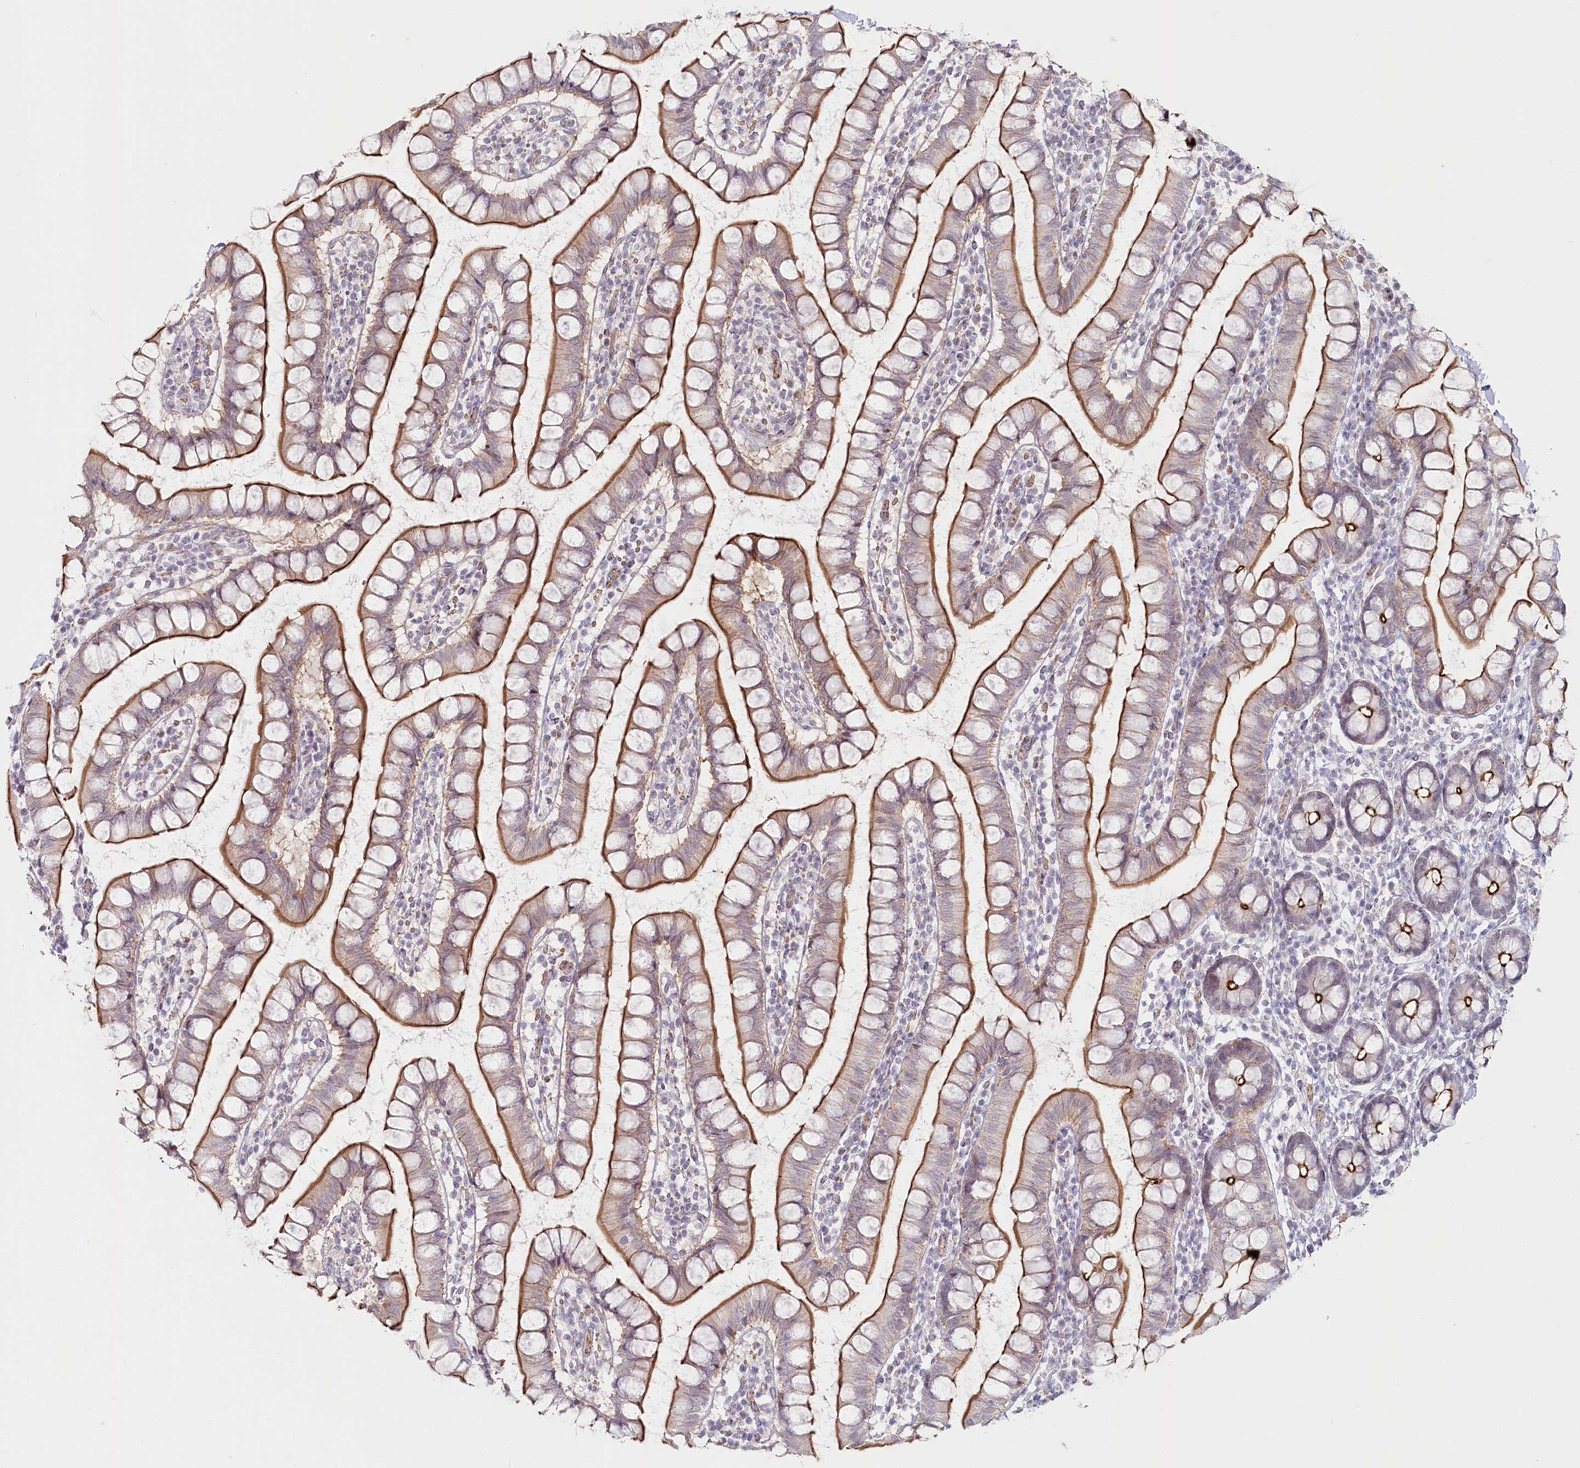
{"staining": {"intensity": "strong", "quantity": "25%-75%", "location": "cytoplasmic/membranous"}, "tissue": "small intestine", "cell_type": "Glandular cells", "image_type": "normal", "snomed": [{"axis": "morphology", "description": "Normal tissue, NOS"}, {"axis": "topography", "description": "Small intestine"}], "caption": "Immunohistochemistry (IHC) staining of unremarkable small intestine, which displays high levels of strong cytoplasmic/membranous staining in approximately 25%-75% of glandular cells indicating strong cytoplasmic/membranous protein staining. The staining was performed using DAB (3,3'-diaminobenzidine) (brown) for protein detection and nuclei were counterstained in hematoxylin (blue).", "gene": "ABHD8", "patient": {"sex": "female", "age": 84}}